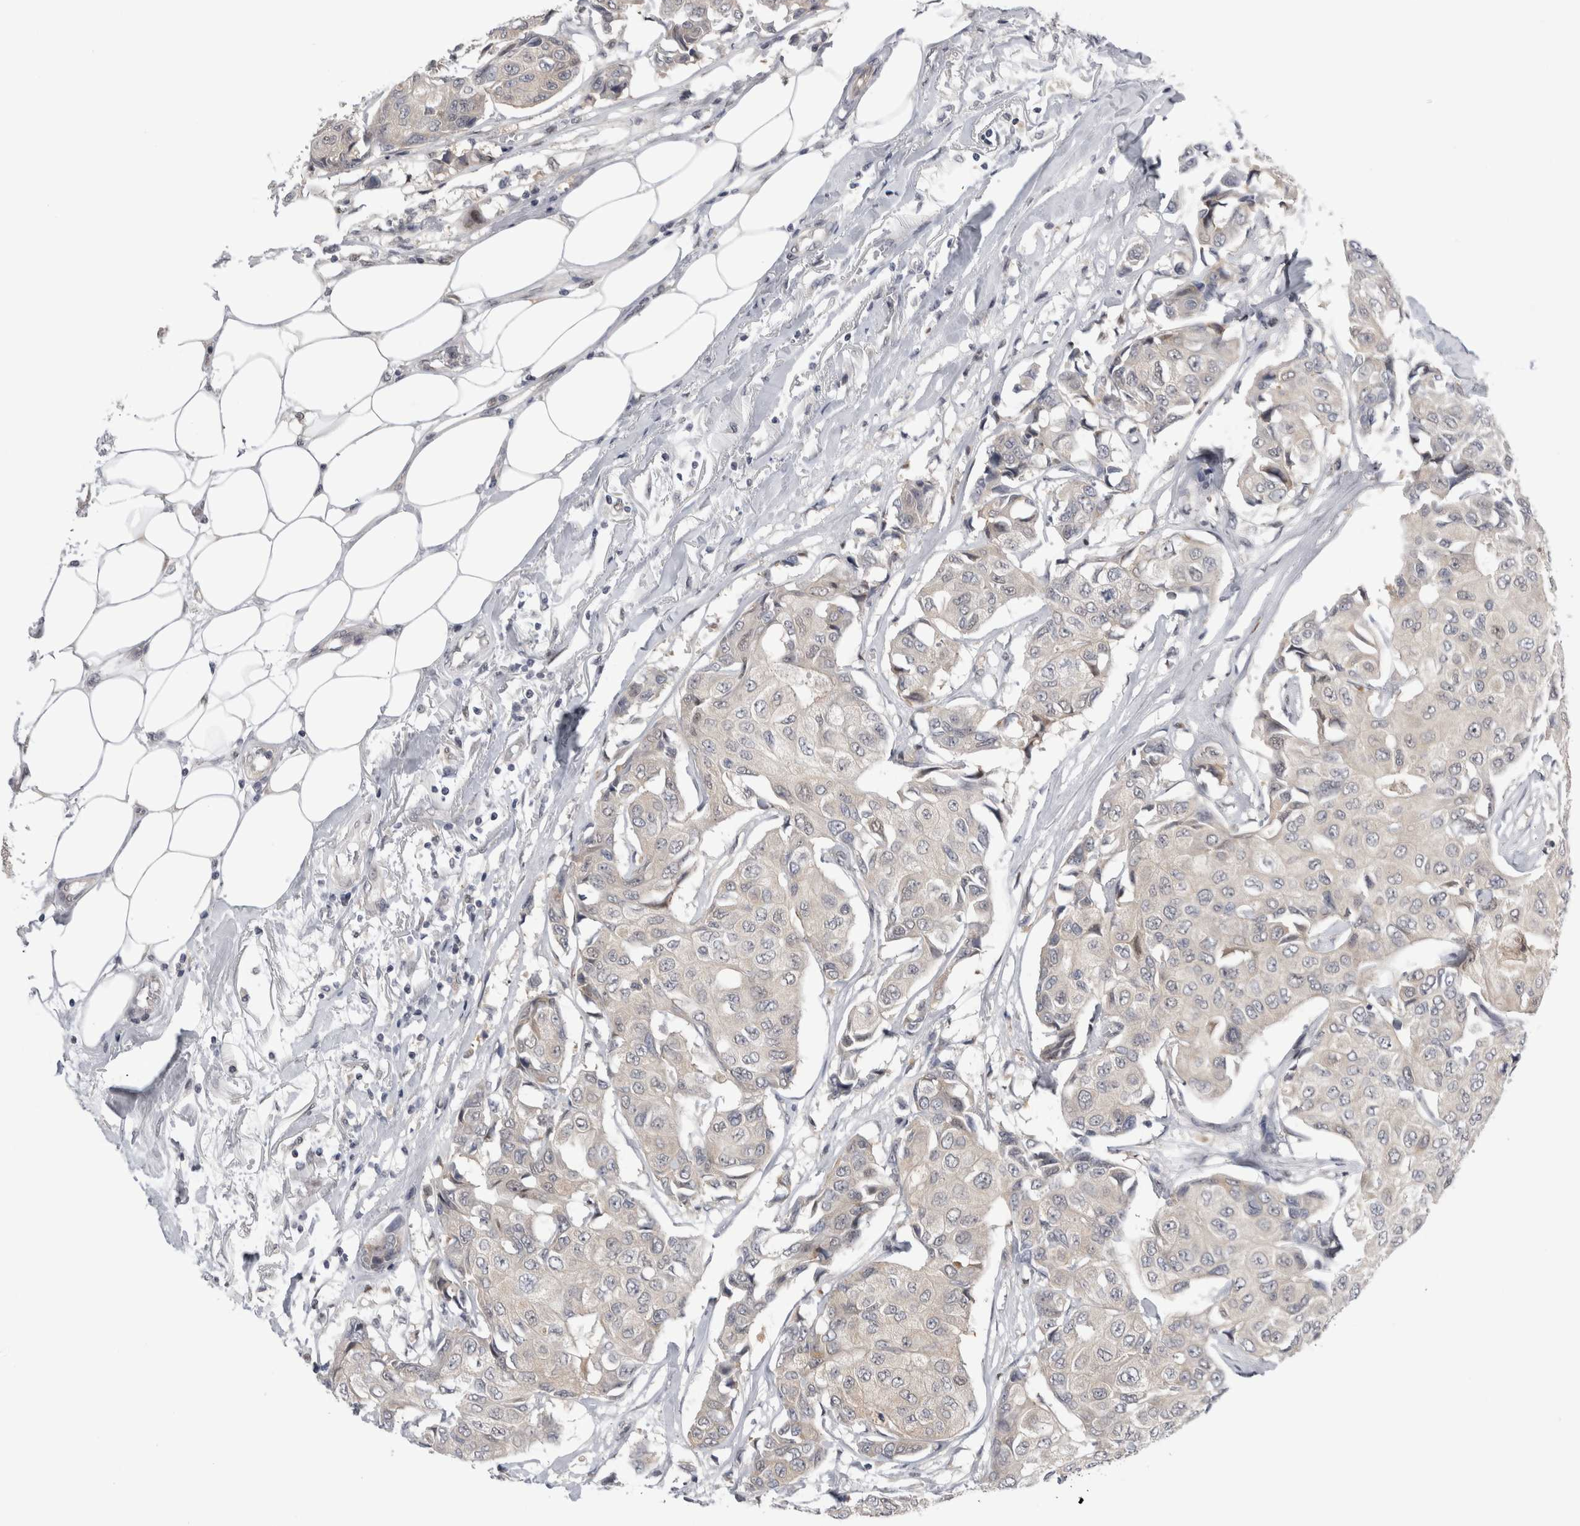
{"staining": {"intensity": "negative", "quantity": "none", "location": "none"}, "tissue": "breast cancer", "cell_type": "Tumor cells", "image_type": "cancer", "snomed": [{"axis": "morphology", "description": "Duct carcinoma"}, {"axis": "topography", "description": "Breast"}], "caption": "DAB immunohistochemical staining of breast infiltrating ductal carcinoma shows no significant positivity in tumor cells. (Immunohistochemistry (ihc), brightfield microscopy, high magnification).", "gene": "PSMB2", "patient": {"sex": "female", "age": 80}}